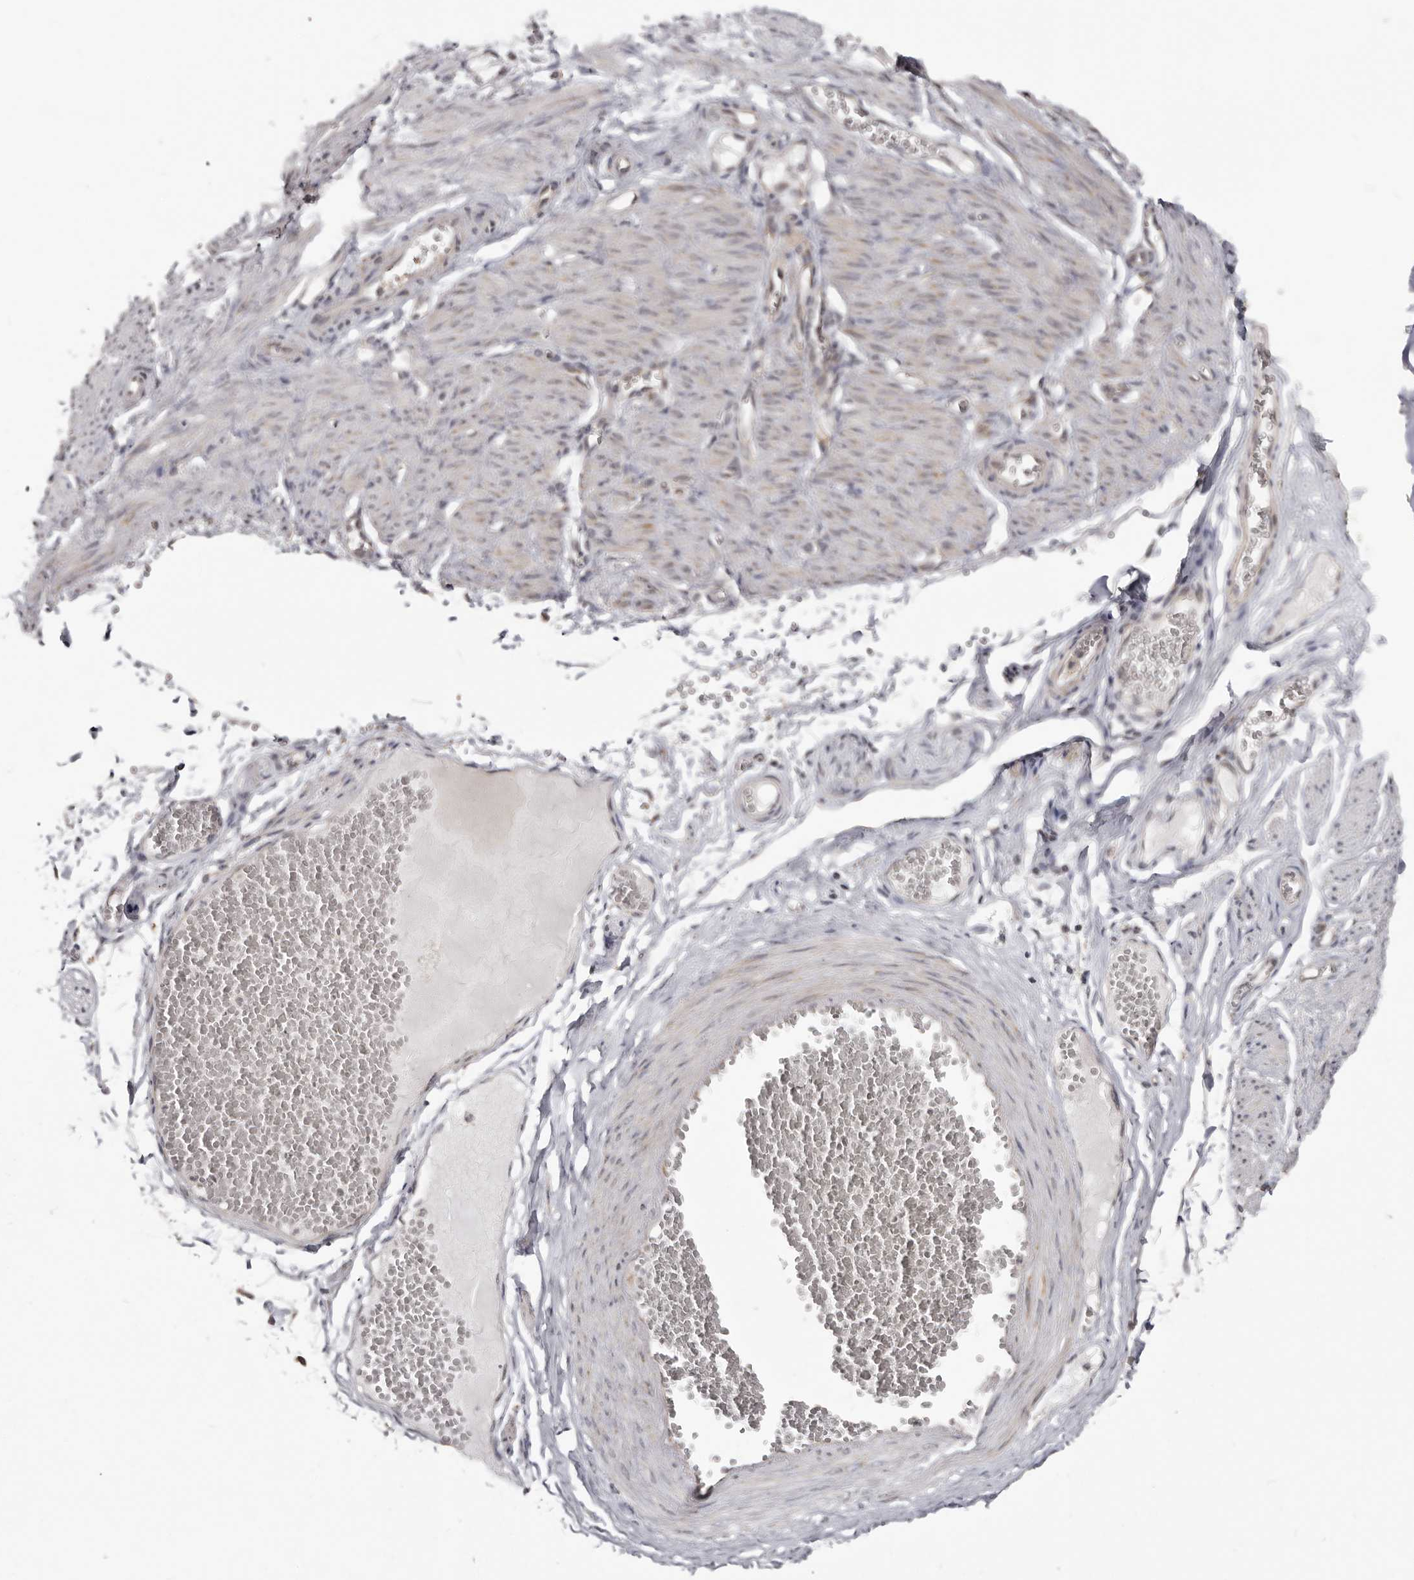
{"staining": {"intensity": "weak", "quantity": ">75%", "location": "nuclear"}, "tissue": "adipose tissue", "cell_type": "Adipocytes", "image_type": "normal", "snomed": [{"axis": "morphology", "description": "Normal tissue, NOS"}, {"axis": "topography", "description": "Smooth muscle"}, {"axis": "topography", "description": "Peripheral nerve tissue"}], "caption": "Immunohistochemistry (IHC) (DAB (3,3'-diaminobenzidine)) staining of unremarkable adipose tissue demonstrates weak nuclear protein expression in about >75% of adipocytes. The staining is performed using DAB (3,3'-diaminobenzidine) brown chromogen to label protein expression. The nuclei are counter-stained blue using hematoxylin.", "gene": "BAD", "patient": {"sex": "female", "age": 39}}